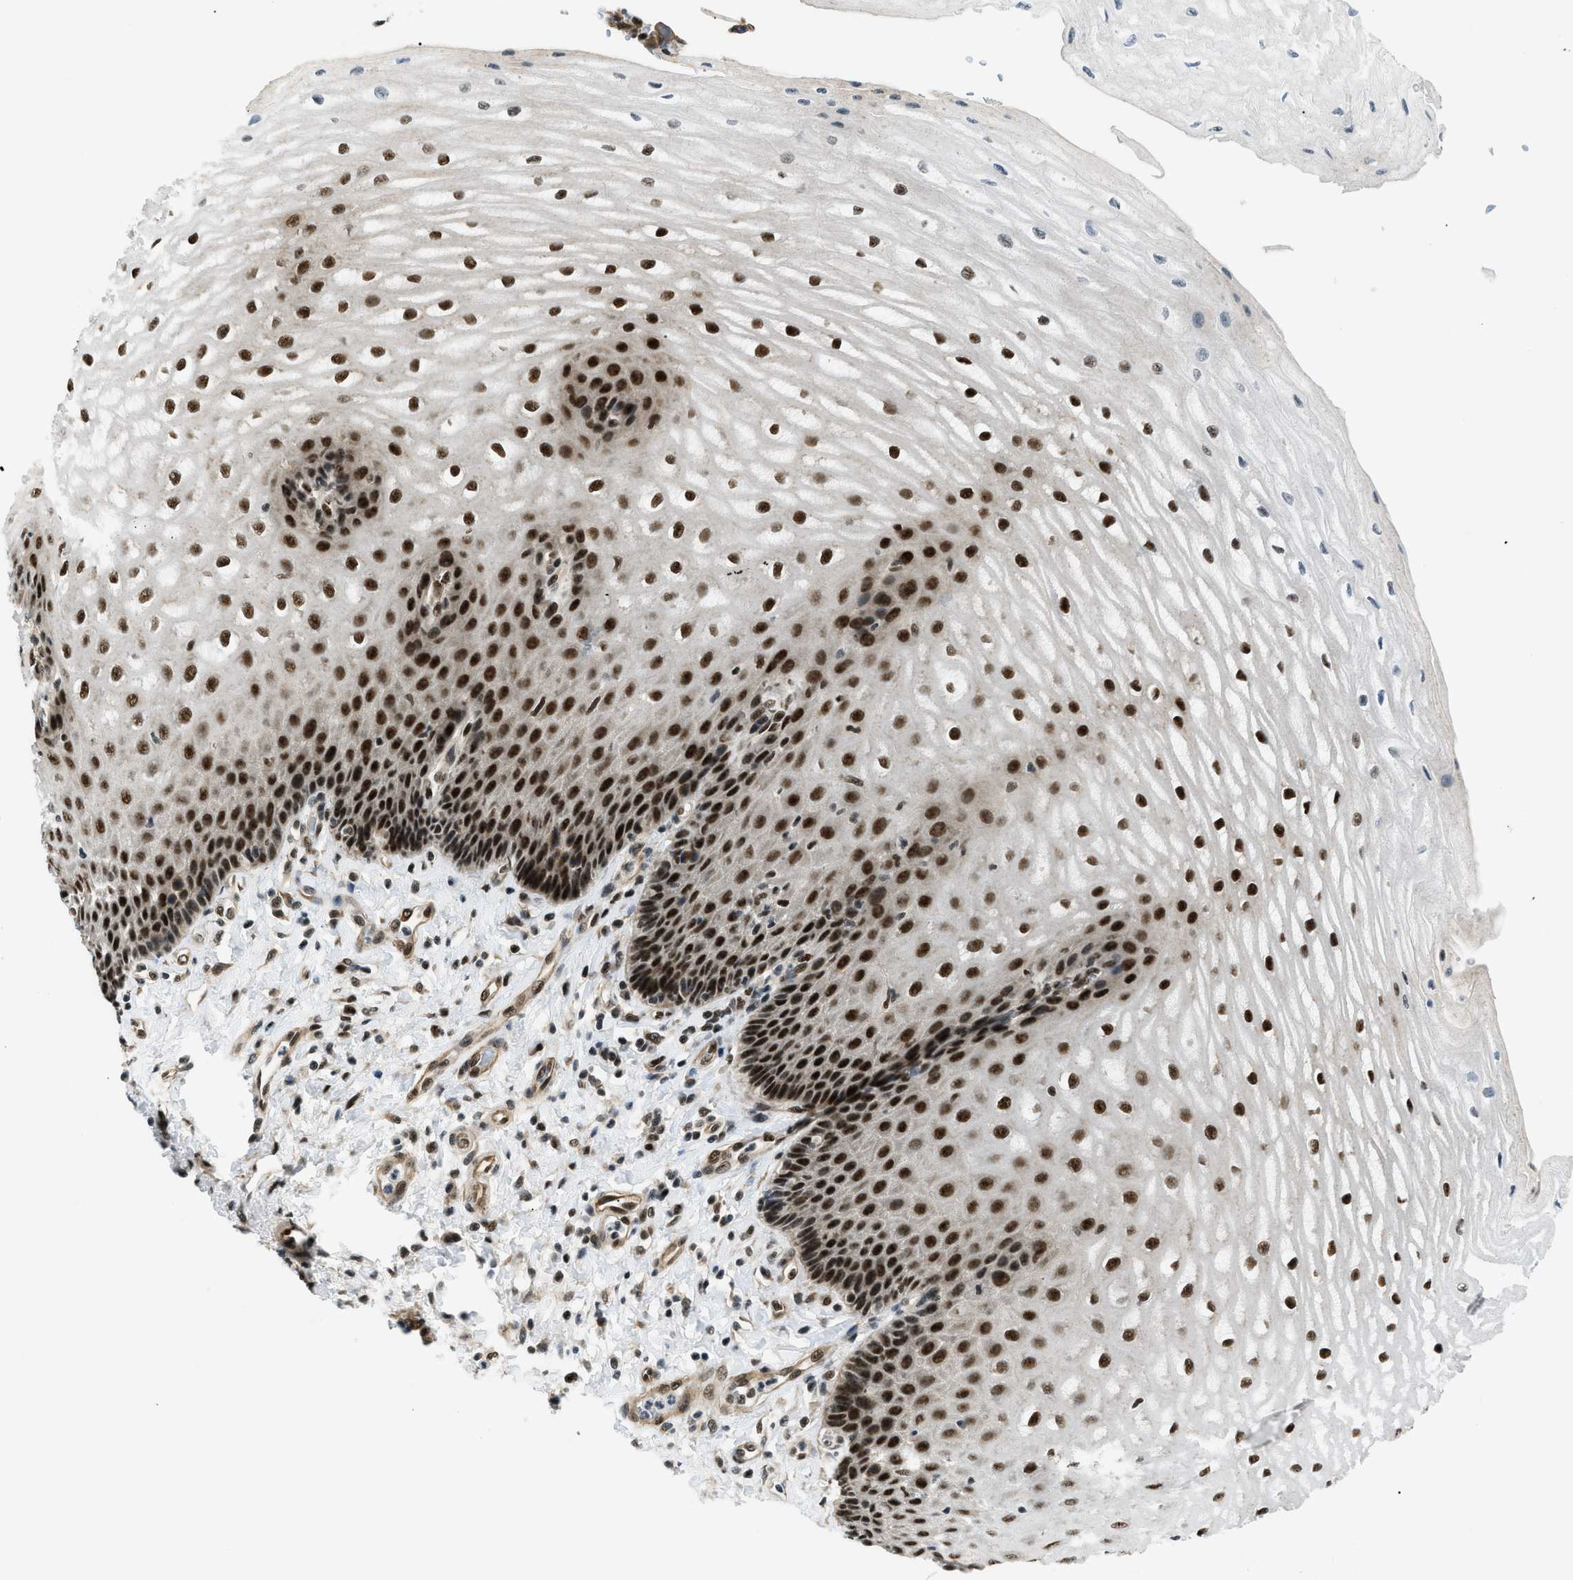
{"staining": {"intensity": "strong", "quantity": ">75%", "location": "nuclear"}, "tissue": "esophagus", "cell_type": "Squamous epithelial cells", "image_type": "normal", "snomed": [{"axis": "morphology", "description": "Normal tissue, NOS"}, {"axis": "topography", "description": "Esophagus"}], "caption": "Esophagus stained with immunohistochemistry displays strong nuclear expression in about >75% of squamous epithelial cells. Immunohistochemistry (ihc) stains the protein in brown and the nuclei are stained blue.", "gene": "CWC25", "patient": {"sex": "male", "age": 54}}